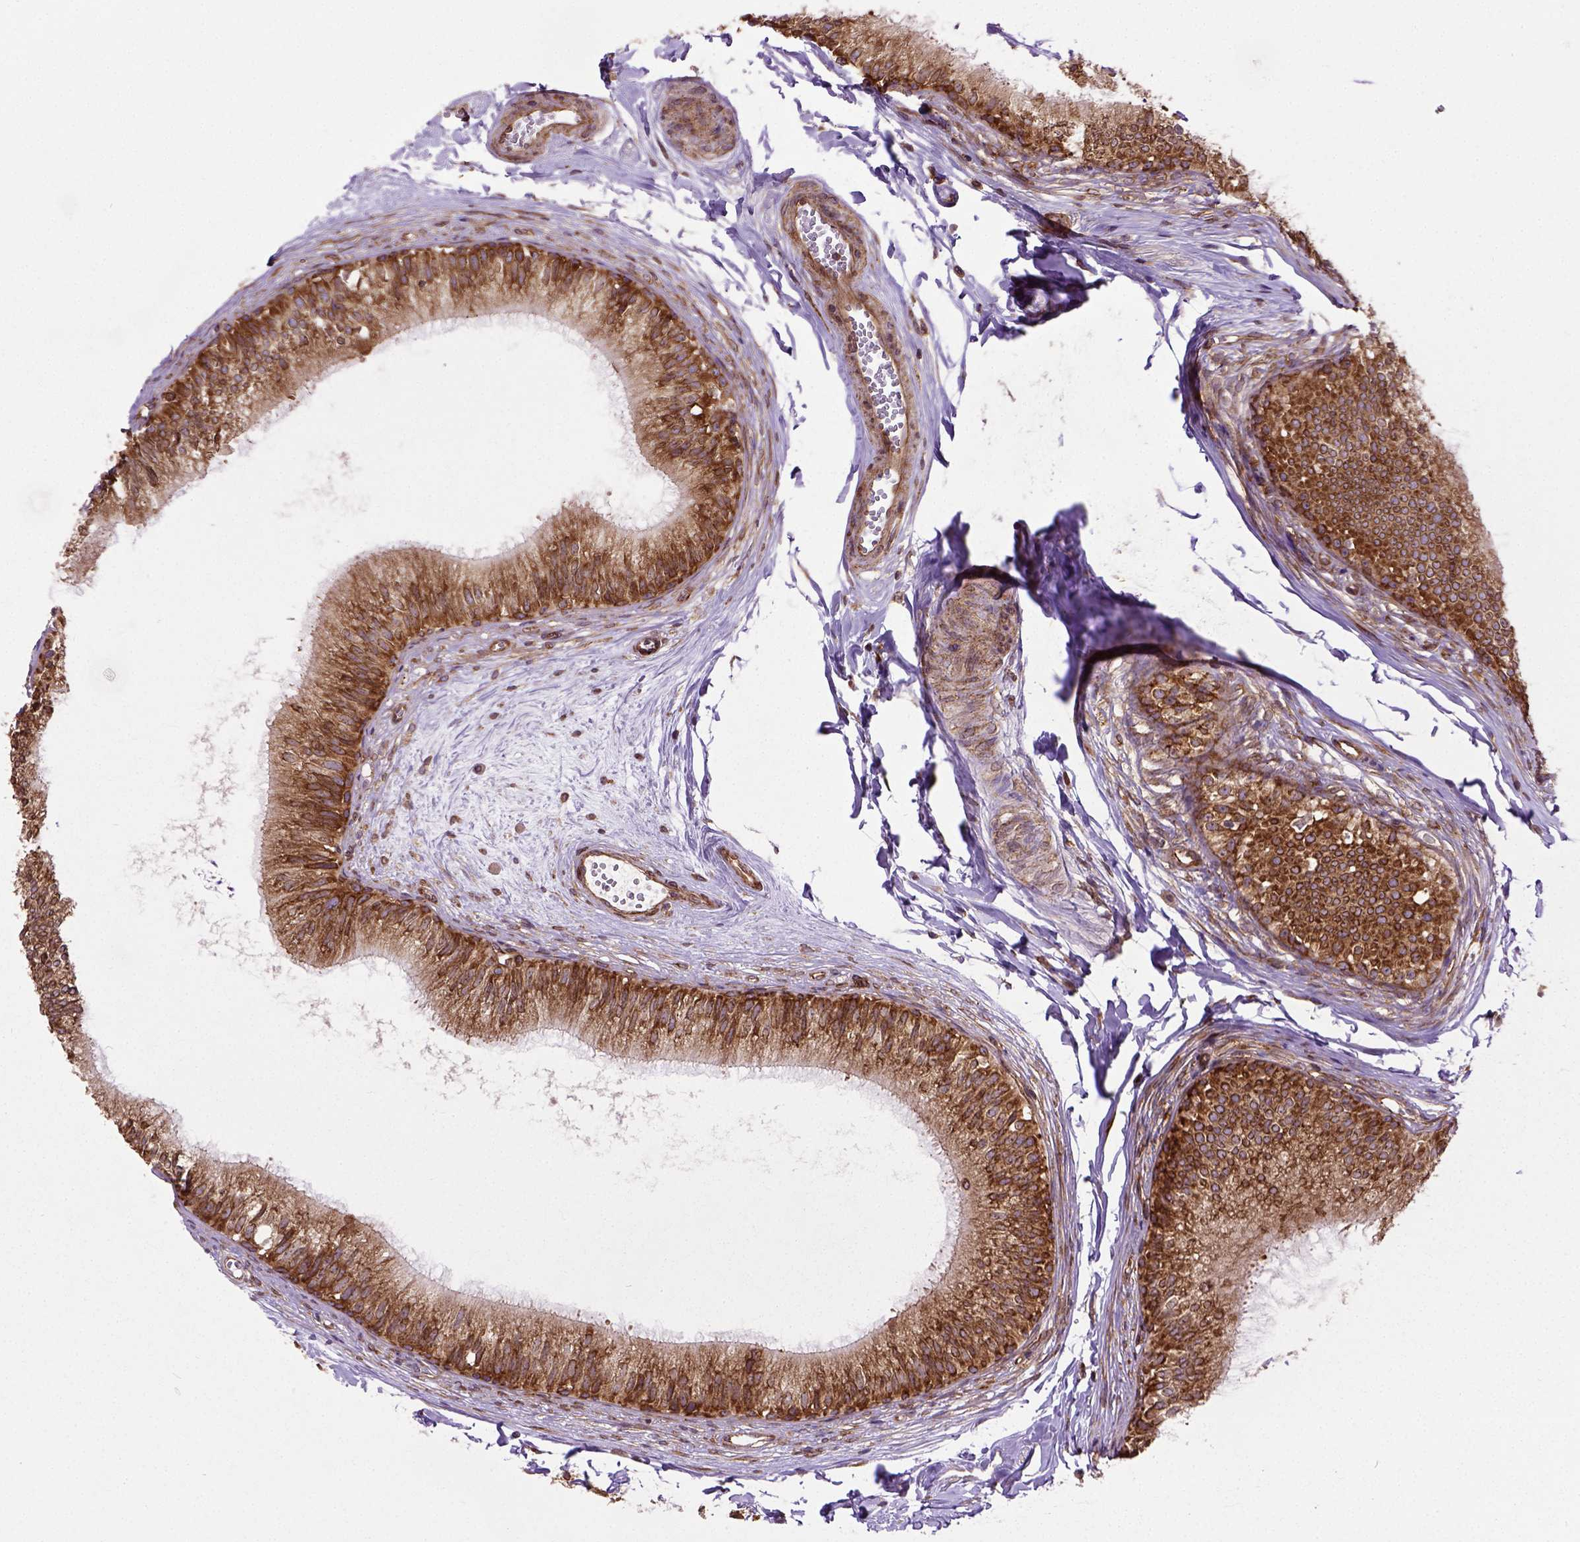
{"staining": {"intensity": "strong", "quantity": ">75%", "location": "cytoplasmic/membranous"}, "tissue": "epididymis", "cell_type": "Glandular cells", "image_type": "normal", "snomed": [{"axis": "morphology", "description": "Normal tissue, NOS"}, {"axis": "topography", "description": "Epididymis"}], "caption": "This micrograph shows IHC staining of benign epididymis, with high strong cytoplasmic/membranous expression in approximately >75% of glandular cells.", "gene": "CAPRIN1", "patient": {"sex": "male", "age": 29}}